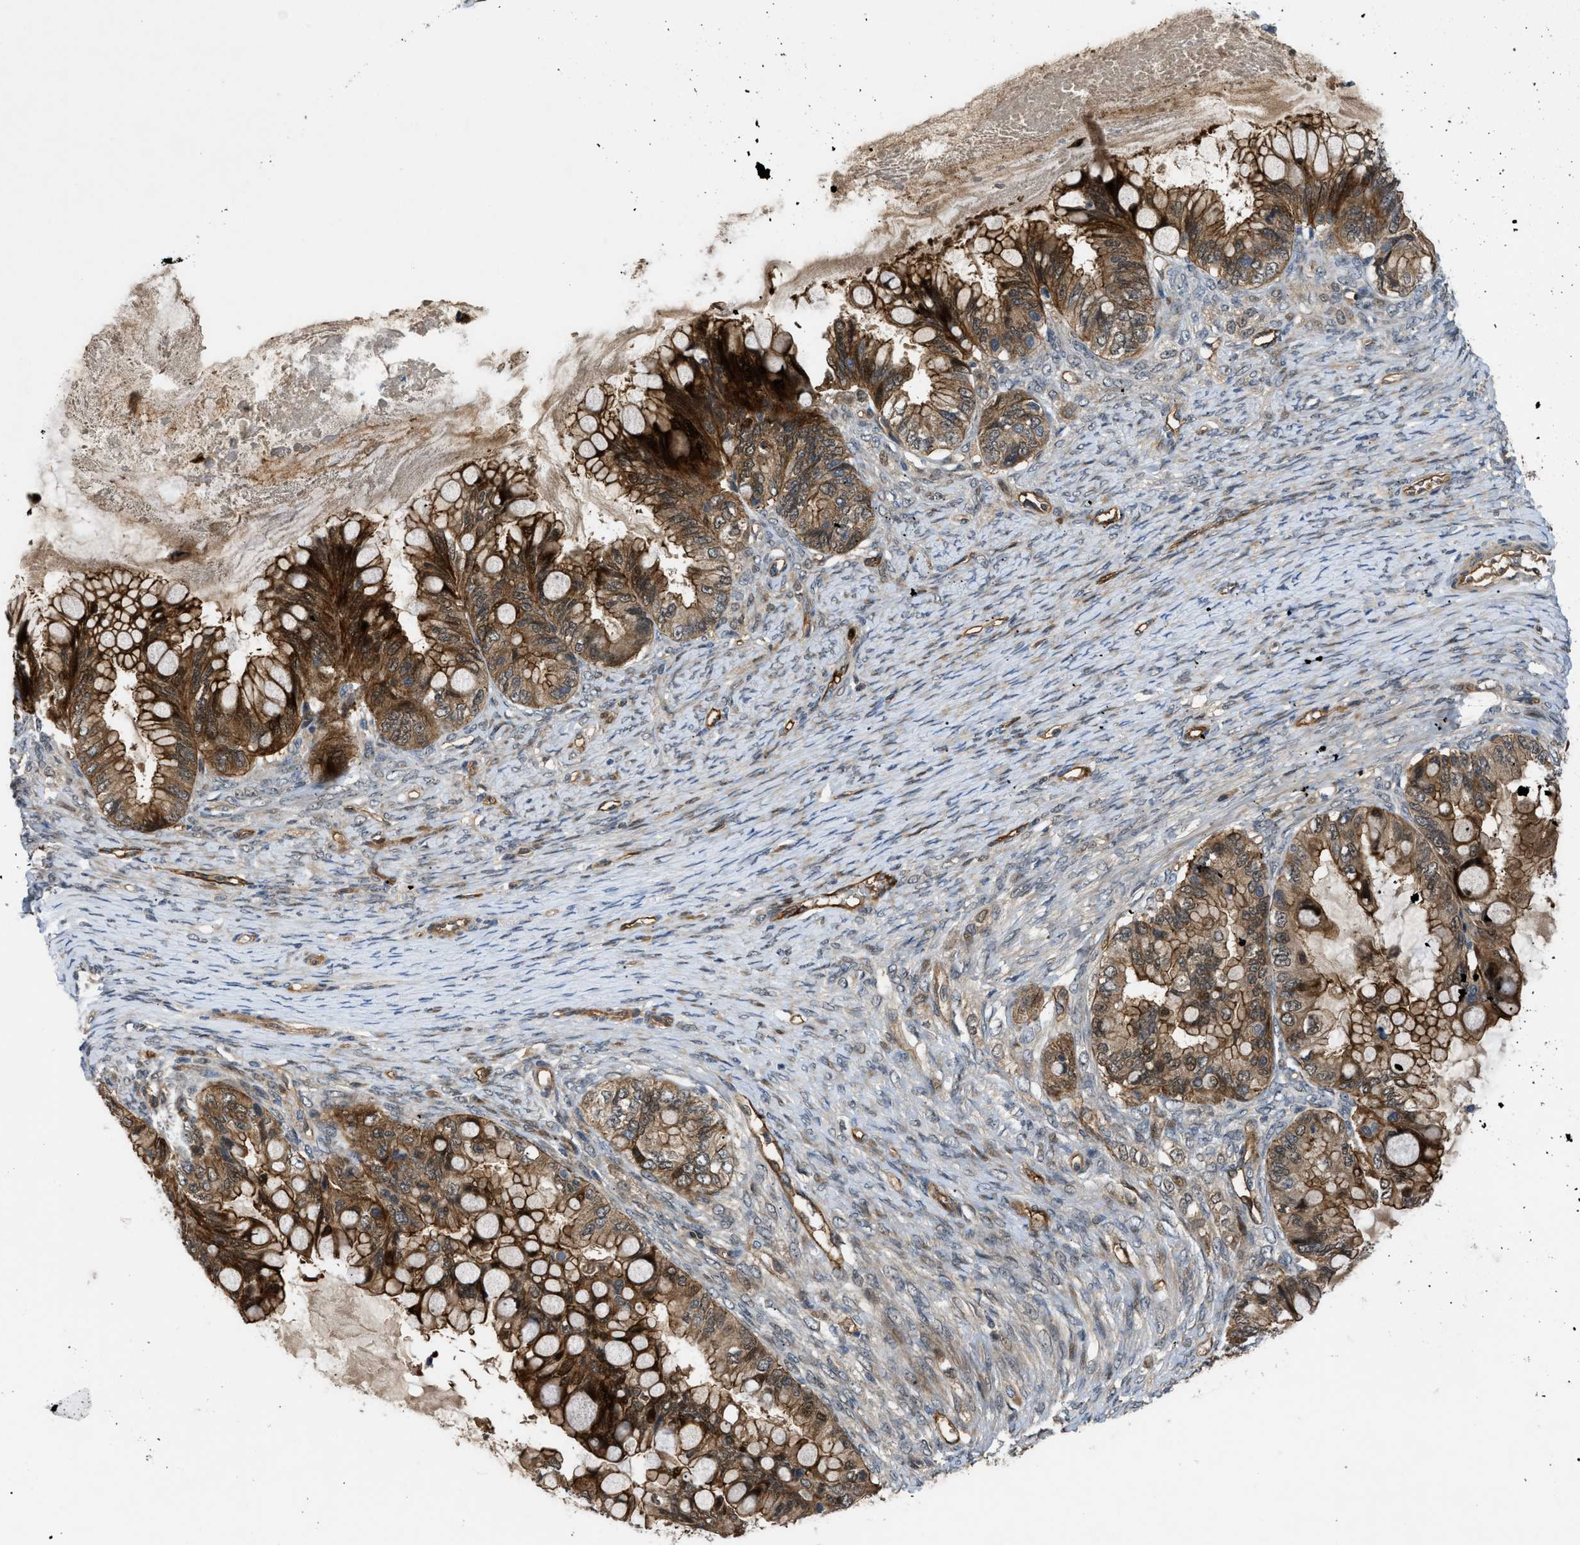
{"staining": {"intensity": "strong", "quantity": ">75%", "location": "cytoplasmic/membranous,nuclear"}, "tissue": "ovarian cancer", "cell_type": "Tumor cells", "image_type": "cancer", "snomed": [{"axis": "morphology", "description": "Cystadenocarcinoma, mucinous, NOS"}, {"axis": "topography", "description": "Ovary"}], "caption": "Ovarian cancer stained for a protein demonstrates strong cytoplasmic/membranous and nuclear positivity in tumor cells.", "gene": "TRAK2", "patient": {"sex": "female", "age": 80}}